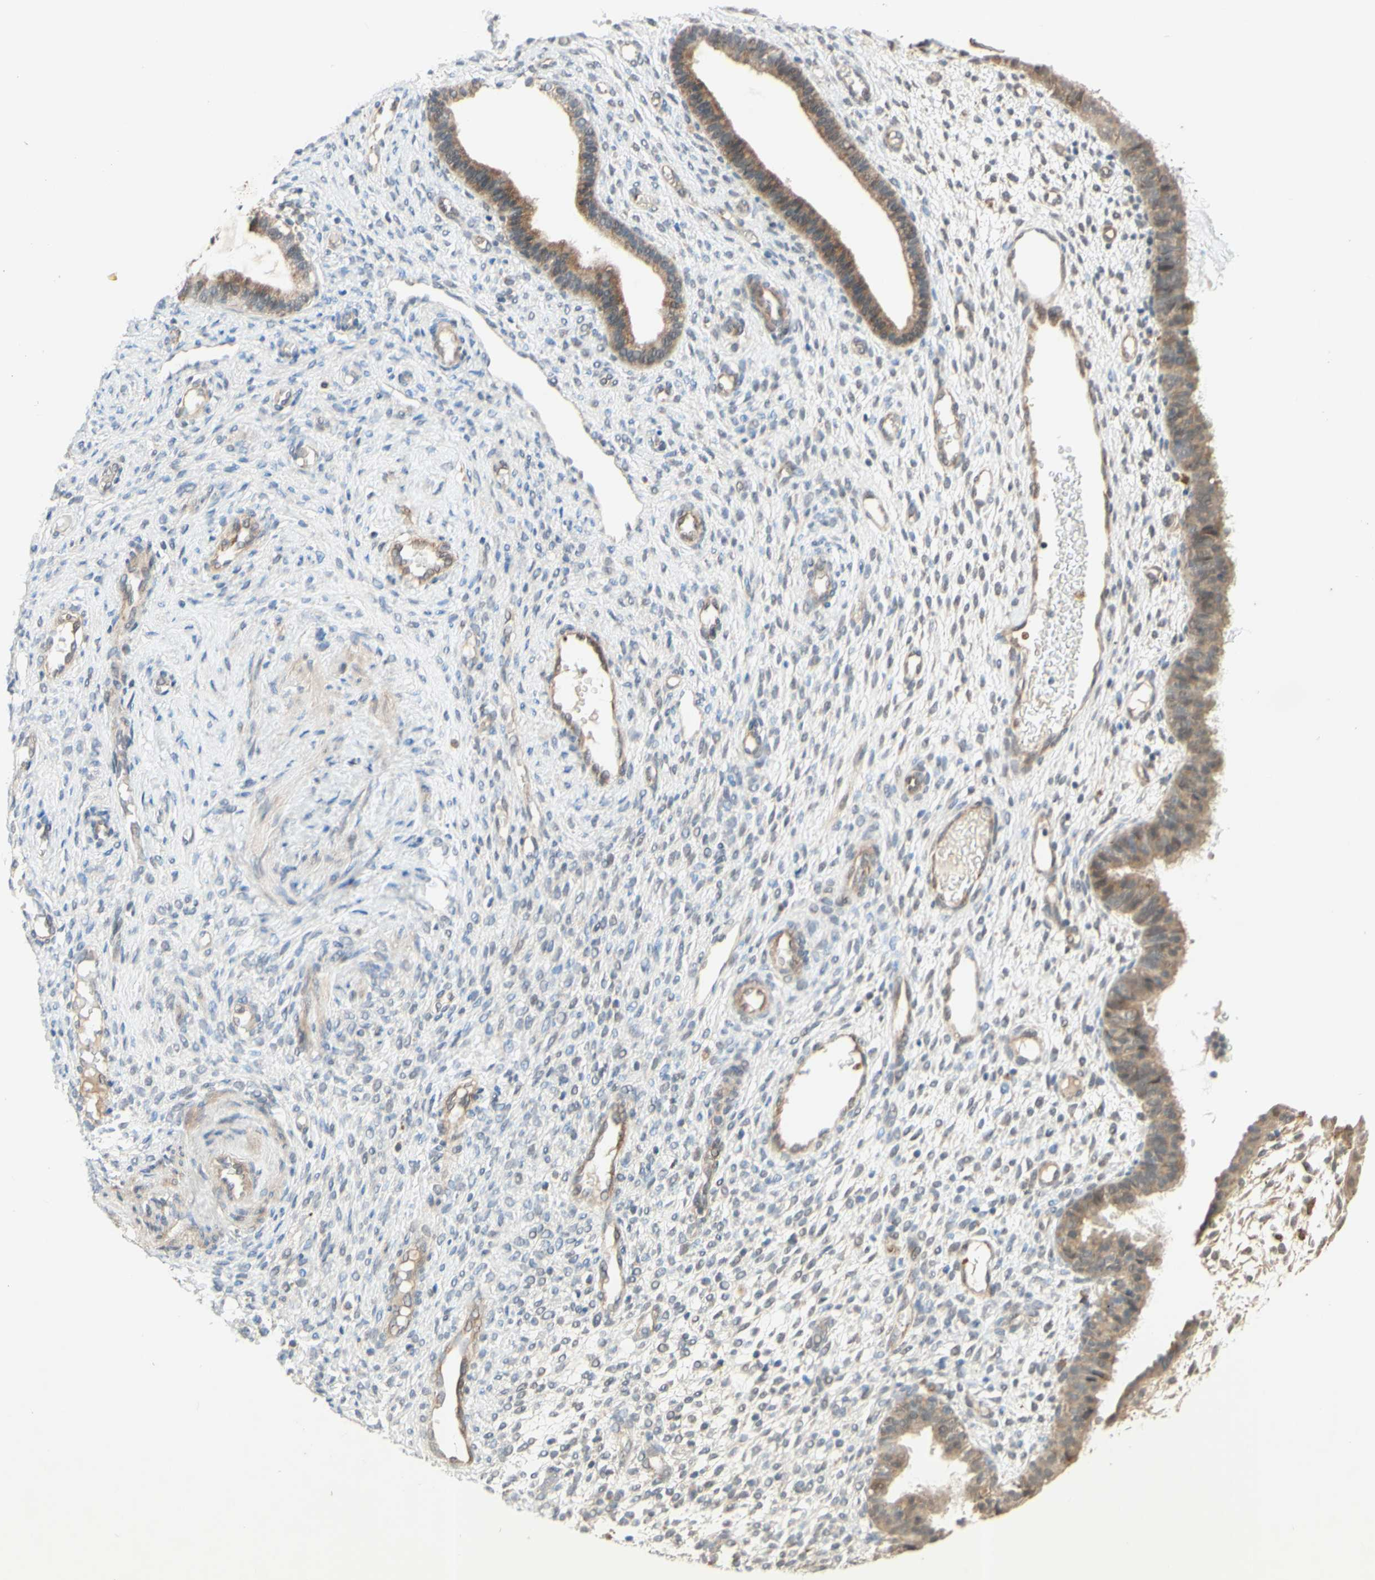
{"staining": {"intensity": "negative", "quantity": "none", "location": "none"}, "tissue": "endometrium", "cell_type": "Cells in endometrial stroma", "image_type": "normal", "snomed": [{"axis": "morphology", "description": "Normal tissue, NOS"}, {"axis": "topography", "description": "Endometrium"}], "caption": "Human endometrium stained for a protein using immunohistochemistry (IHC) shows no expression in cells in endometrial stroma.", "gene": "GATA1", "patient": {"sex": "female", "age": 61}}